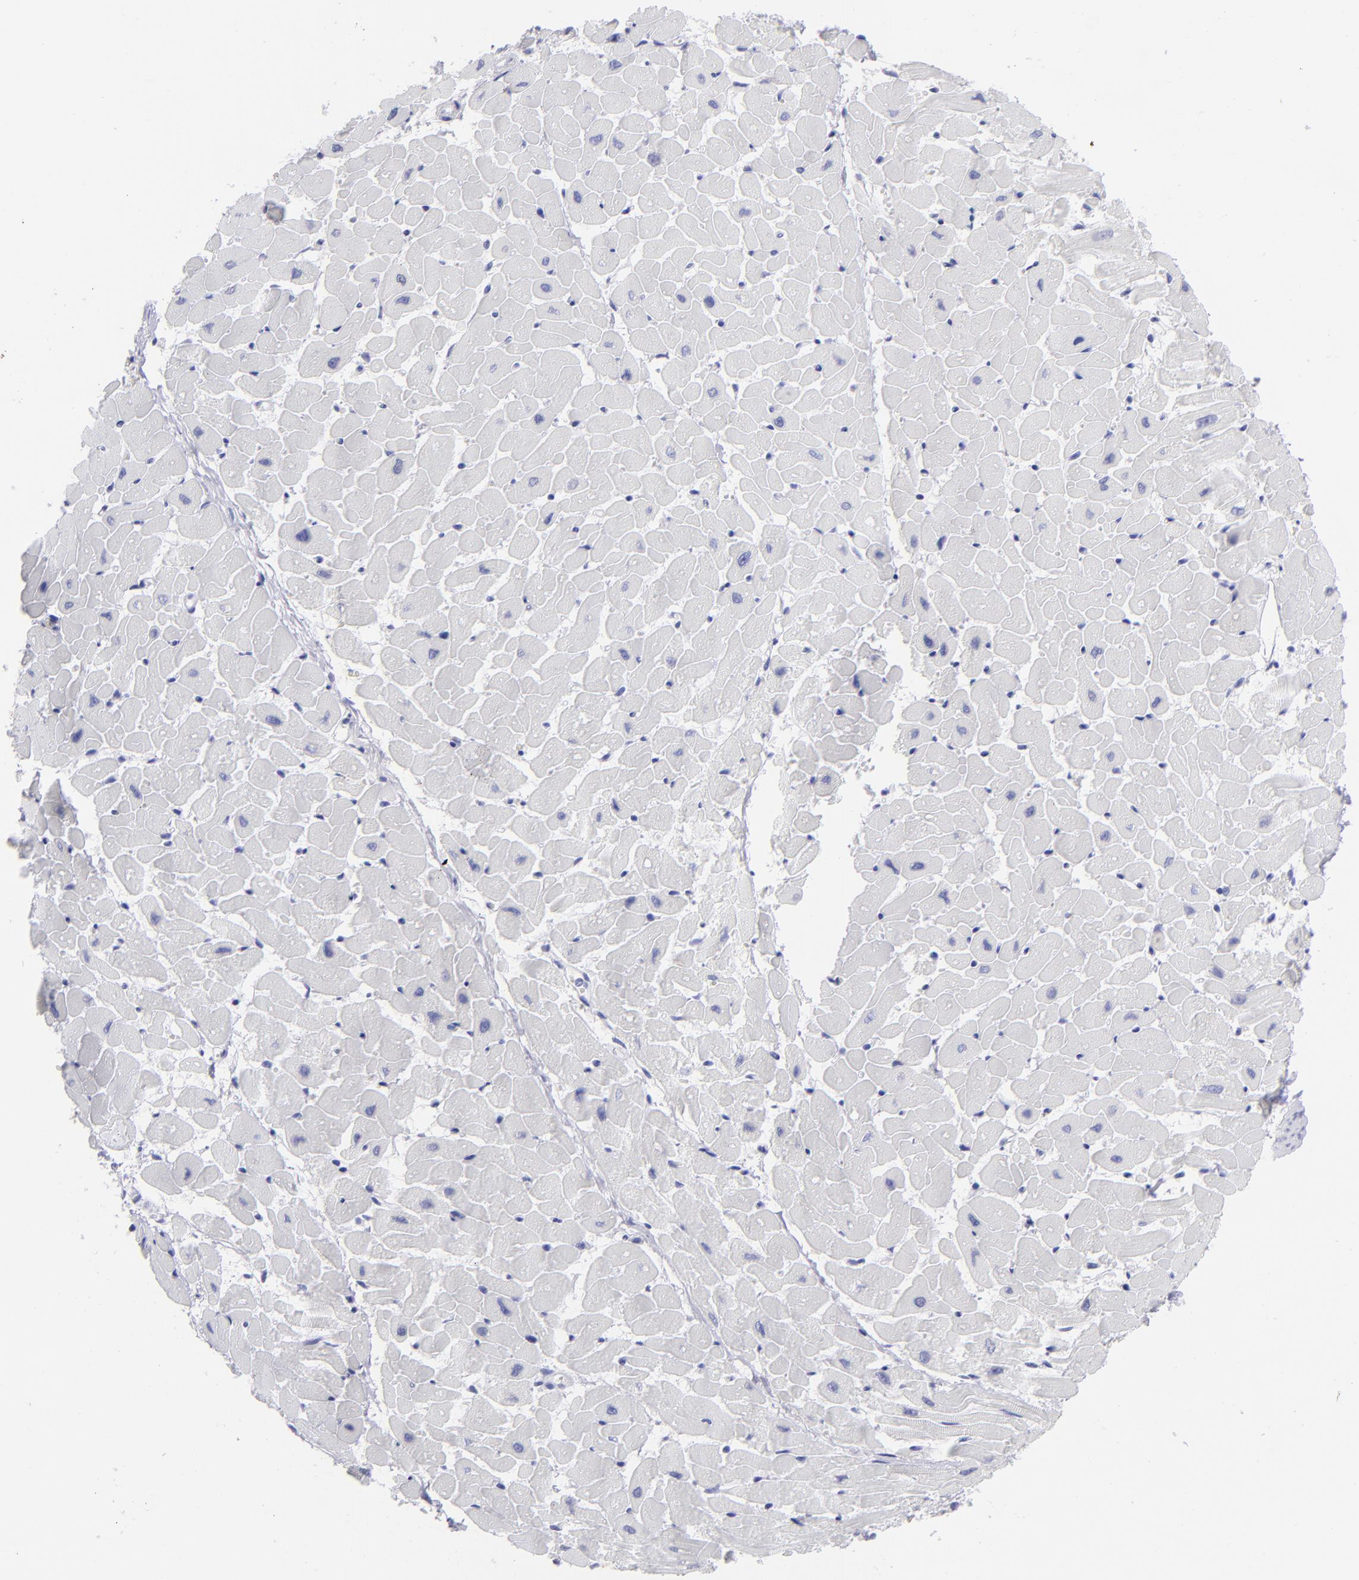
{"staining": {"intensity": "negative", "quantity": "none", "location": "none"}, "tissue": "heart muscle", "cell_type": "Cardiomyocytes", "image_type": "normal", "snomed": [{"axis": "morphology", "description": "Normal tissue, NOS"}, {"axis": "topography", "description": "Heart"}], "caption": "Cardiomyocytes are negative for protein expression in unremarkable human heart muscle. (DAB (3,3'-diaminobenzidine) immunohistochemistry (IHC) with hematoxylin counter stain).", "gene": "SLC1A2", "patient": {"sex": "female", "age": 19}}